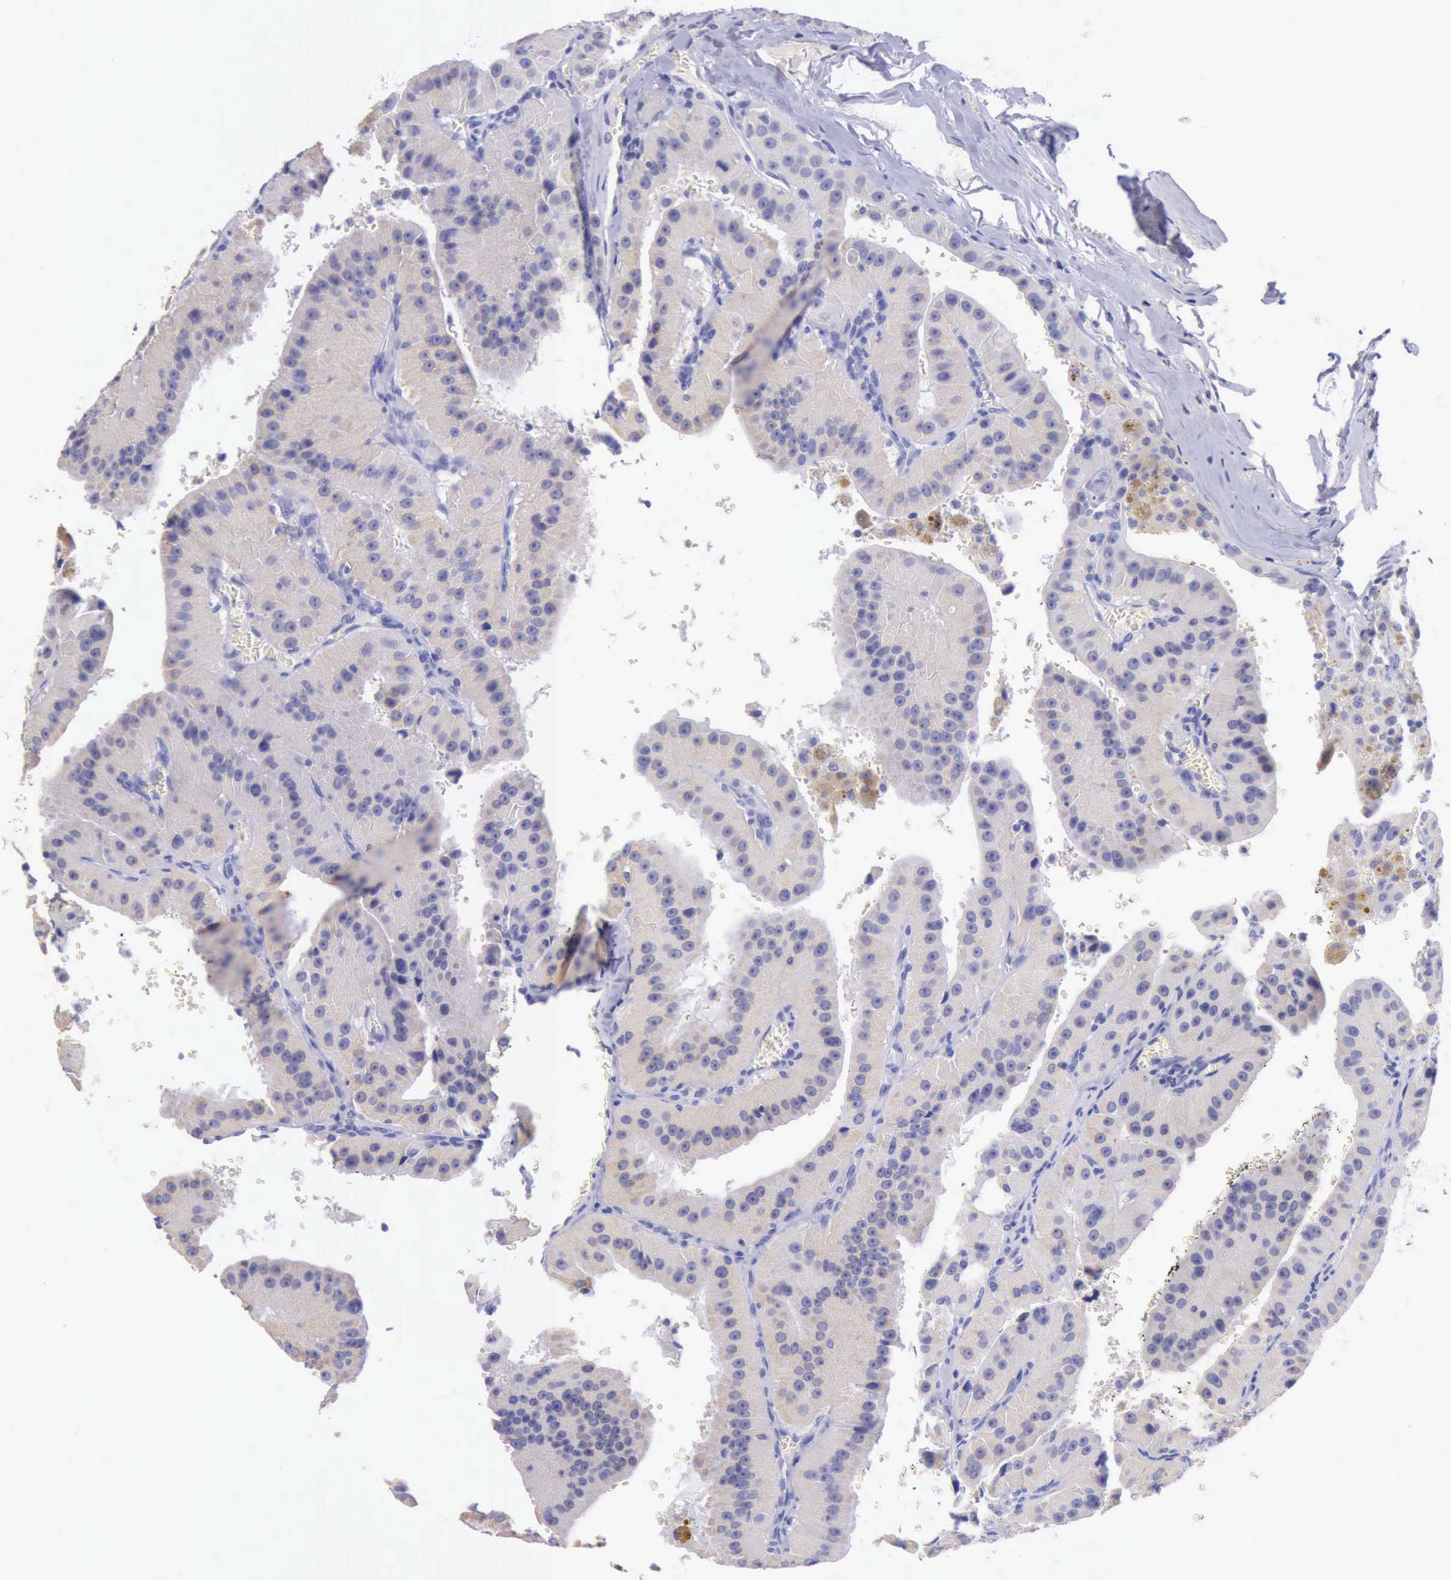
{"staining": {"intensity": "negative", "quantity": "none", "location": "none"}, "tissue": "thyroid cancer", "cell_type": "Tumor cells", "image_type": "cancer", "snomed": [{"axis": "morphology", "description": "Carcinoma, NOS"}, {"axis": "topography", "description": "Thyroid gland"}], "caption": "An IHC photomicrograph of thyroid carcinoma is shown. There is no staining in tumor cells of thyroid carcinoma.", "gene": "LRFN5", "patient": {"sex": "male", "age": 76}}